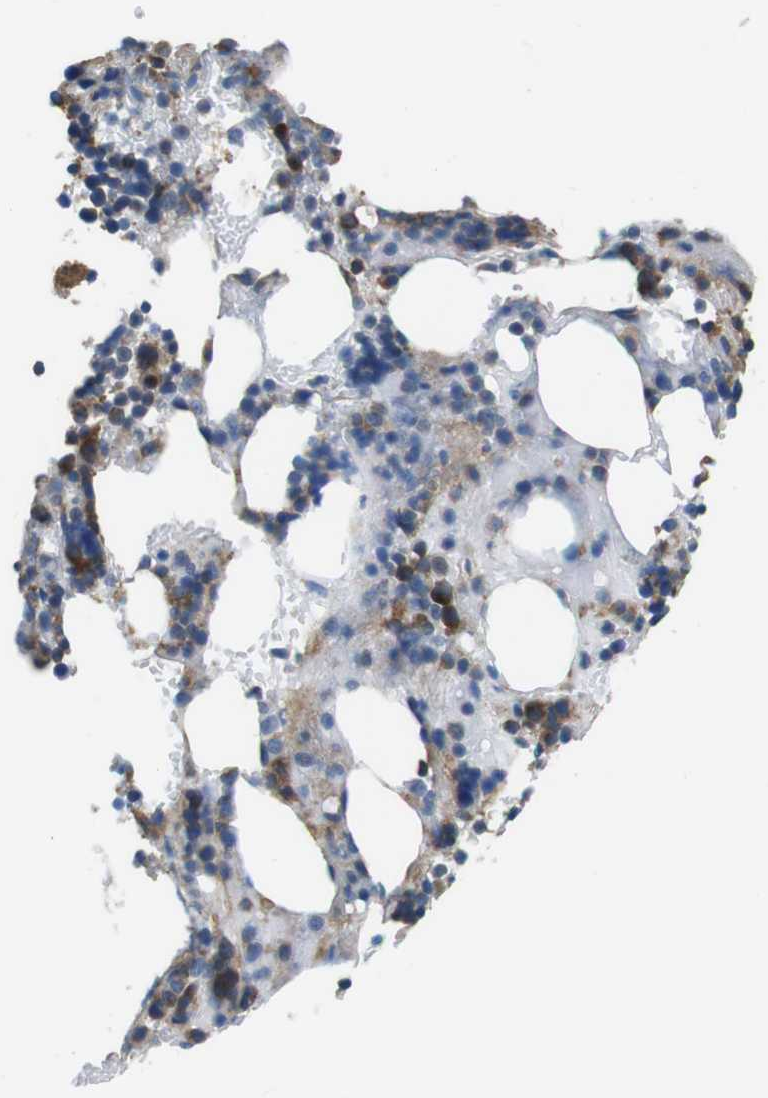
{"staining": {"intensity": "moderate", "quantity": "25%-75%", "location": "cytoplasmic/membranous"}, "tissue": "bone marrow", "cell_type": "Hematopoietic cells", "image_type": "normal", "snomed": [{"axis": "morphology", "description": "Normal tissue, NOS"}, {"axis": "topography", "description": "Bone marrow"}], "caption": "Moderate cytoplasmic/membranous staining for a protein is appreciated in about 25%-75% of hematopoietic cells of unremarkable bone marrow using IHC.", "gene": "DENND4C", "patient": {"sex": "female", "age": 73}}